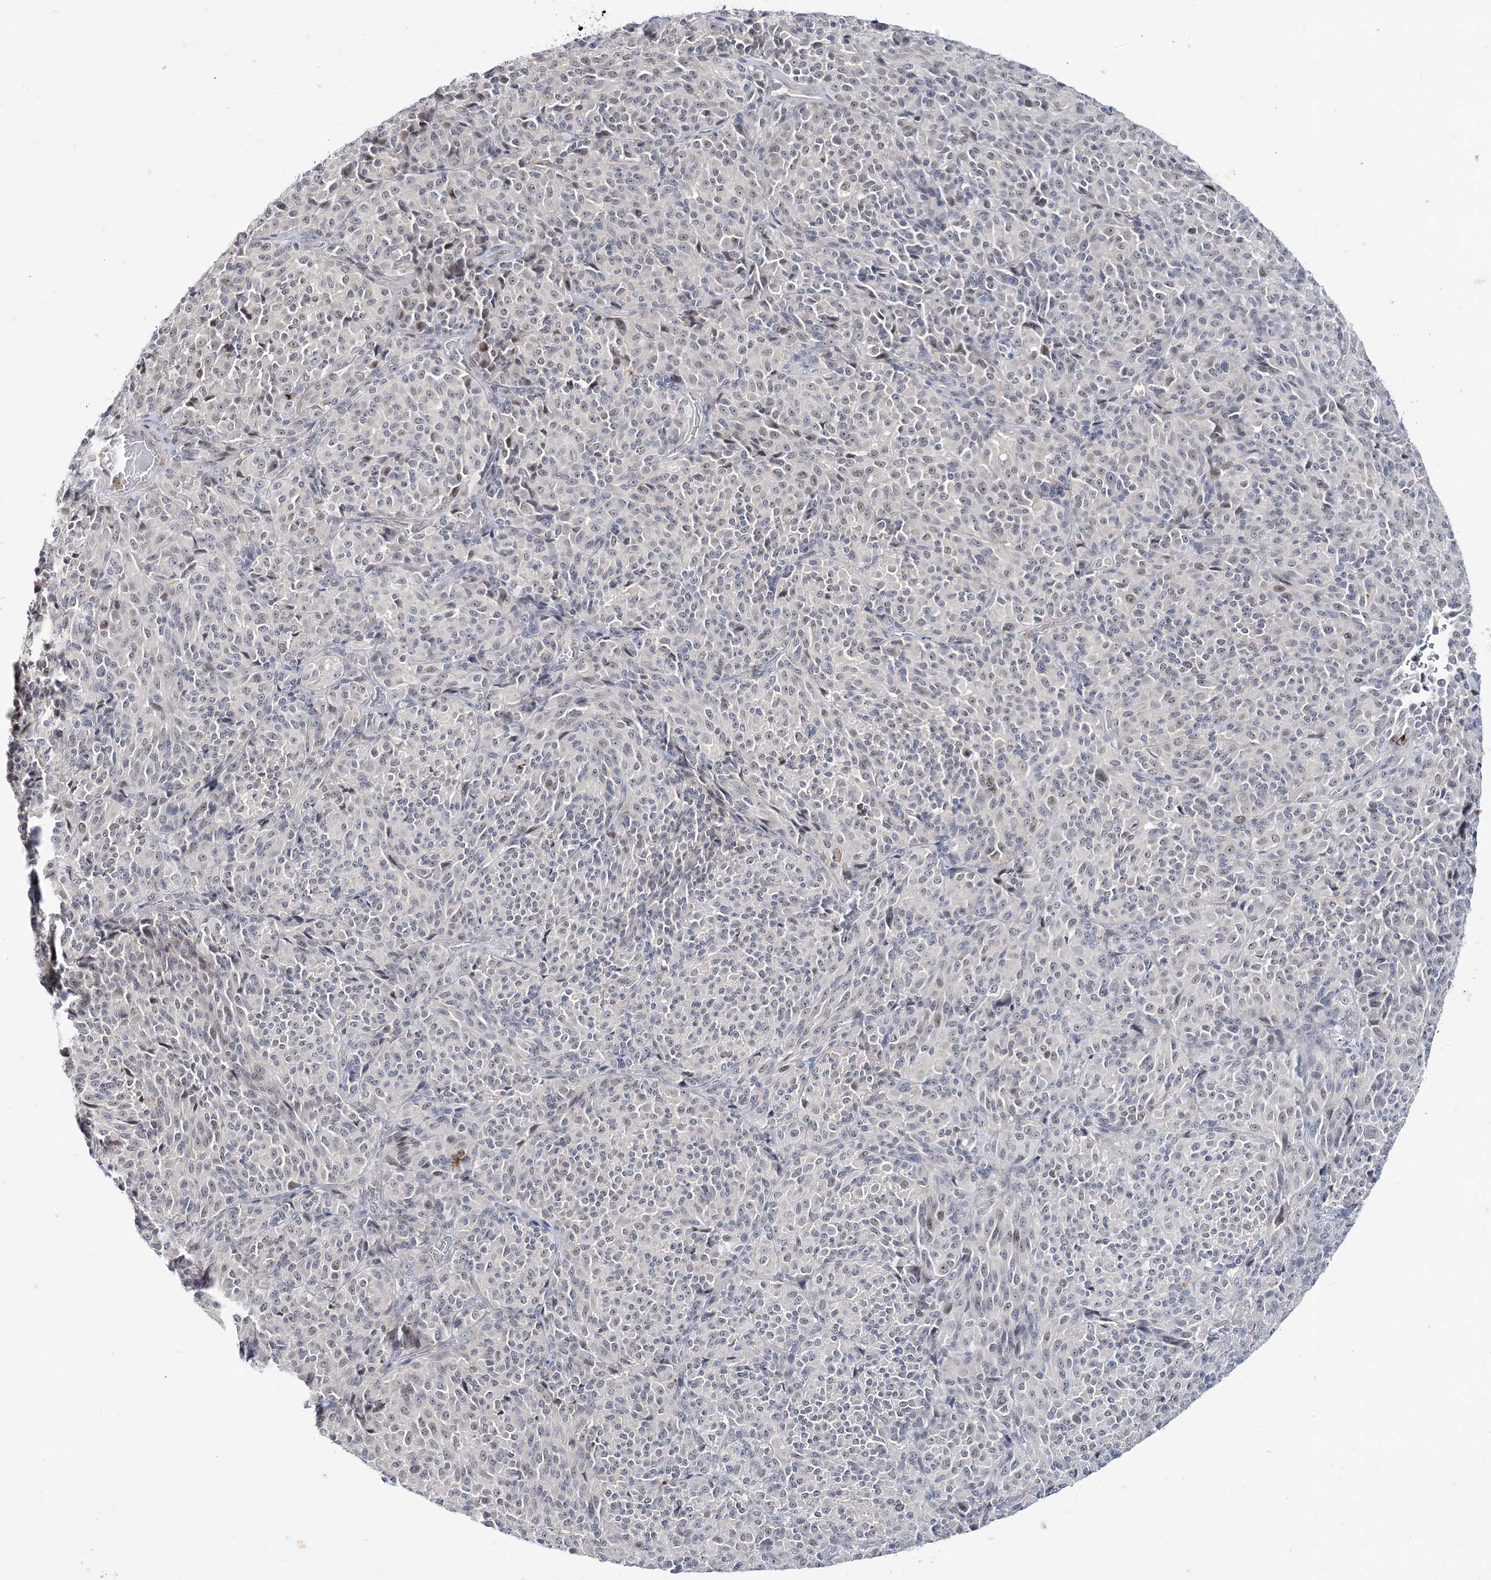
{"staining": {"intensity": "negative", "quantity": "none", "location": "none"}, "tissue": "melanoma", "cell_type": "Tumor cells", "image_type": "cancer", "snomed": [{"axis": "morphology", "description": "Malignant melanoma, Metastatic site"}, {"axis": "topography", "description": "Brain"}], "caption": "This photomicrograph is of malignant melanoma (metastatic site) stained with immunohistochemistry (IHC) to label a protein in brown with the nuclei are counter-stained blue. There is no staining in tumor cells. Nuclei are stained in blue.", "gene": "LEXM", "patient": {"sex": "female", "age": 56}}